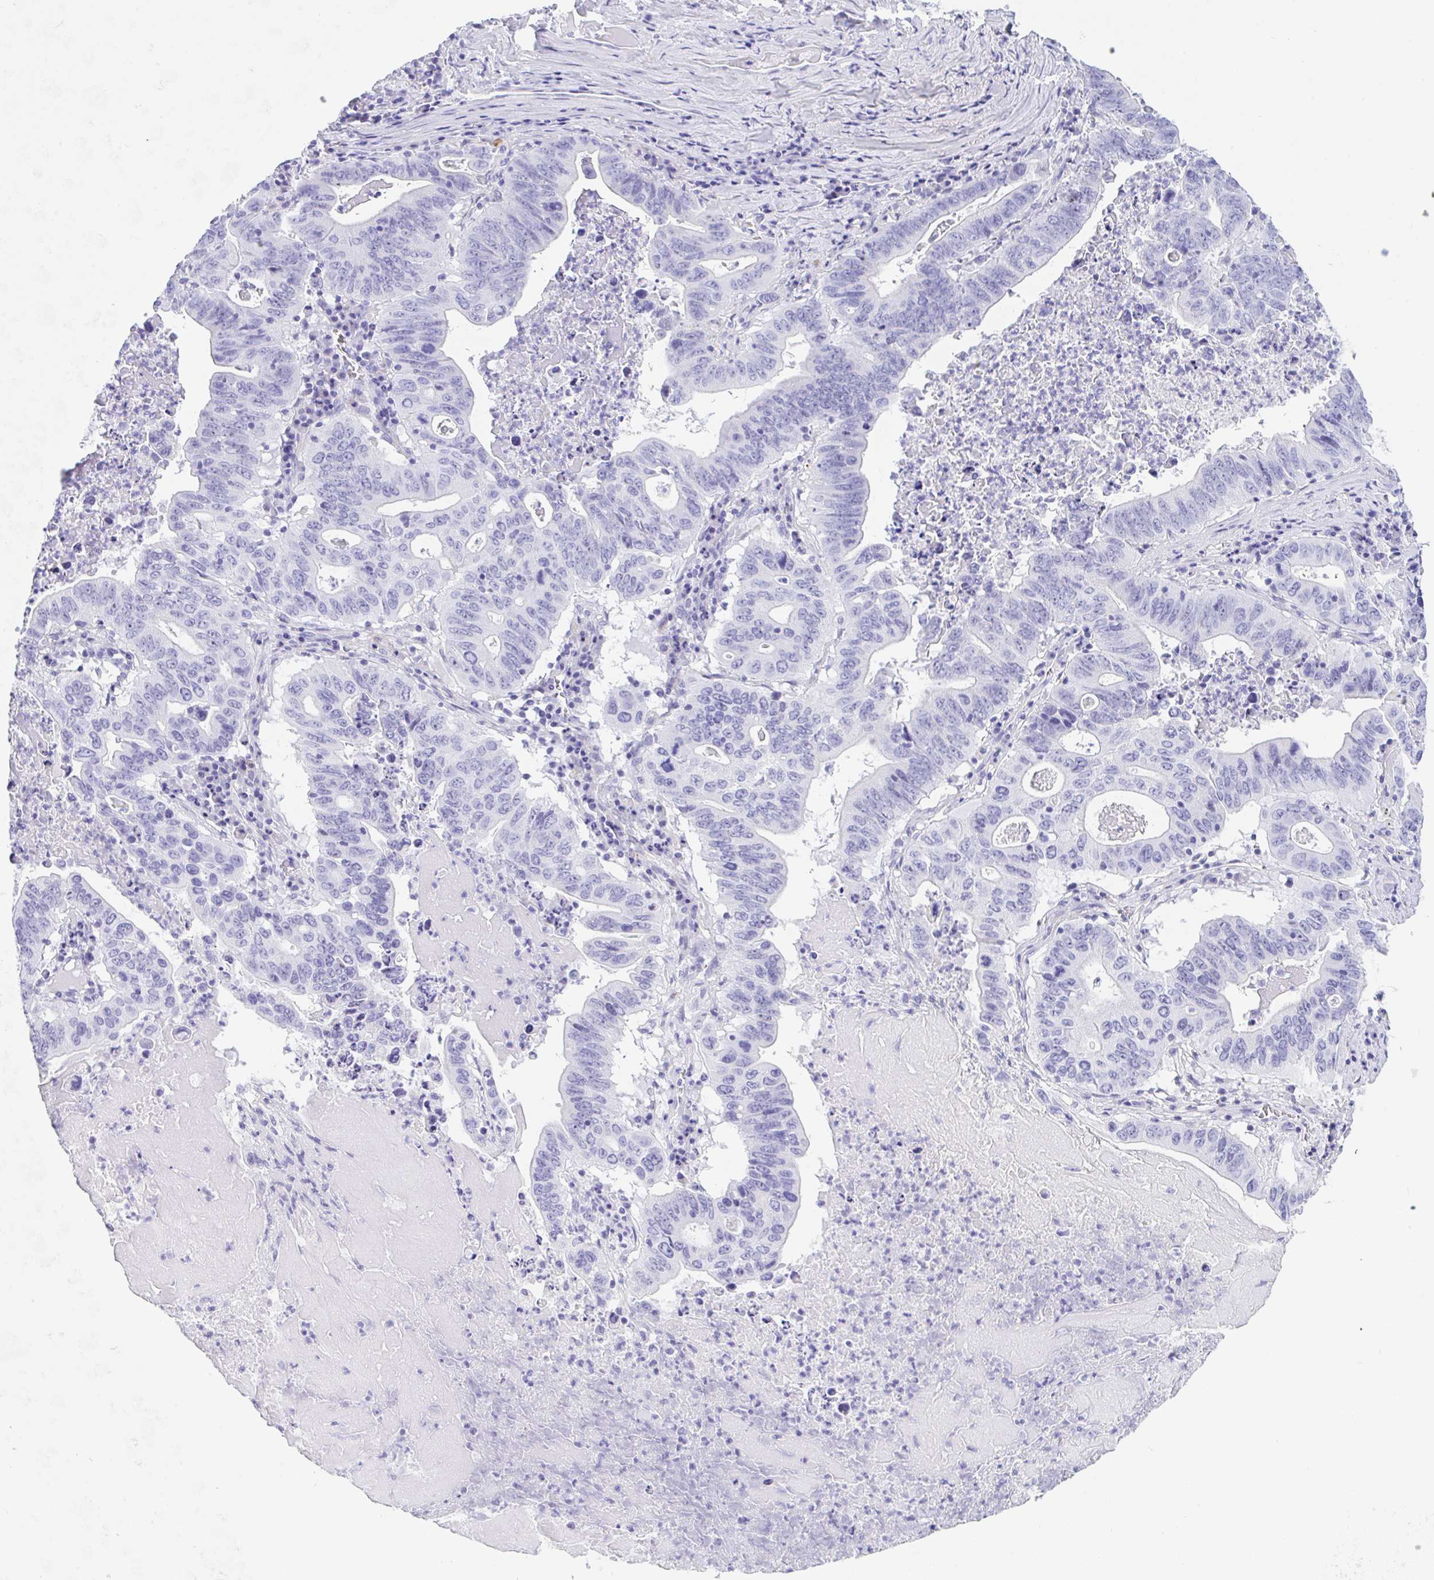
{"staining": {"intensity": "negative", "quantity": "none", "location": "none"}, "tissue": "lung cancer", "cell_type": "Tumor cells", "image_type": "cancer", "snomed": [{"axis": "morphology", "description": "Adenocarcinoma, NOS"}, {"axis": "topography", "description": "Lung"}], "caption": "This is a photomicrograph of IHC staining of lung cancer, which shows no positivity in tumor cells.", "gene": "NDUFAF8", "patient": {"sex": "female", "age": 60}}